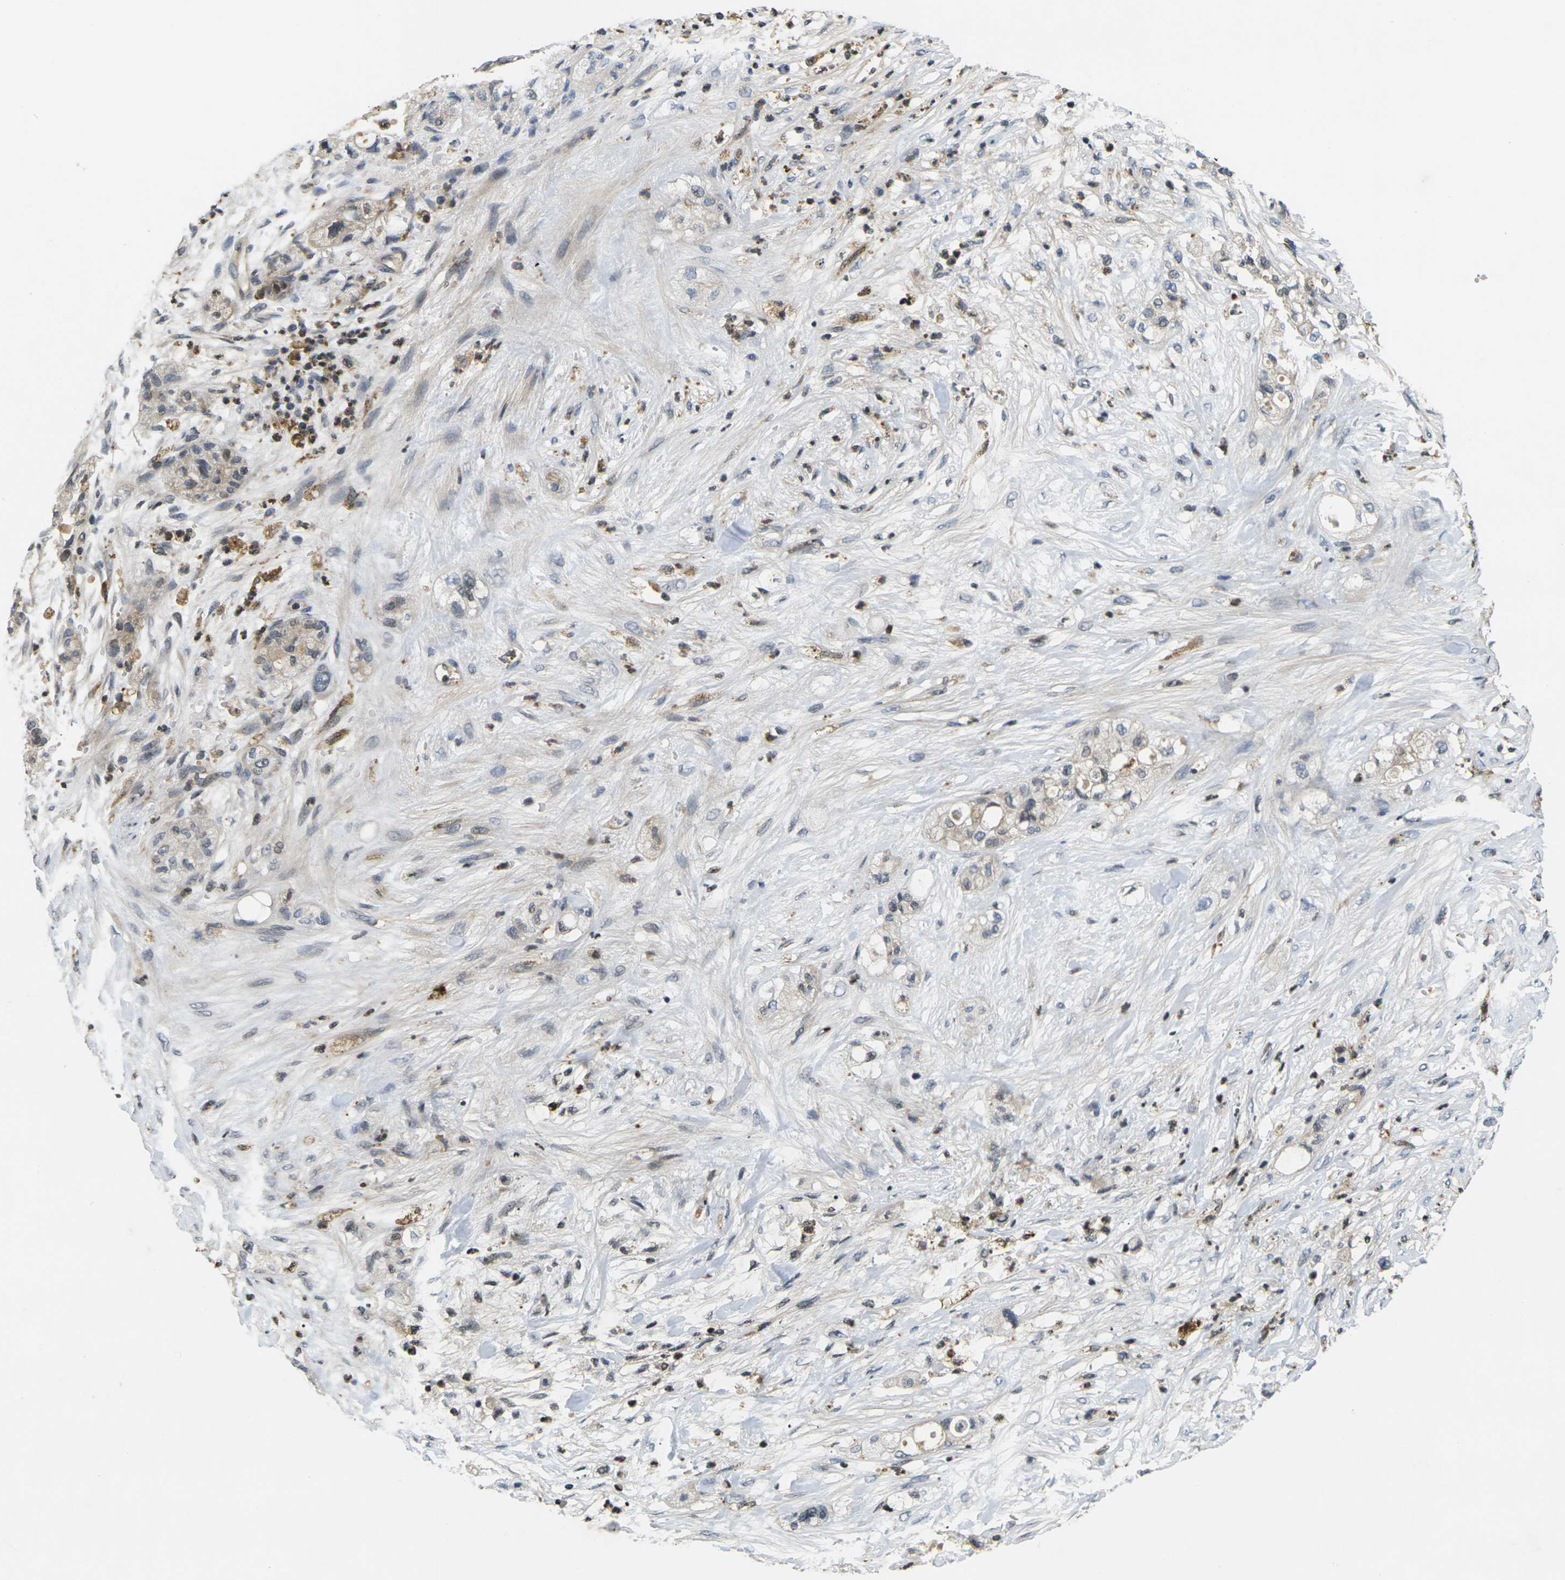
{"staining": {"intensity": "weak", "quantity": "<25%", "location": "cytoplasmic/membranous"}, "tissue": "pancreatic cancer", "cell_type": "Tumor cells", "image_type": "cancer", "snomed": [{"axis": "morphology", "description": "Adenocarcinoma, NOS"}, {"axis": "topography", "description": "Pancreas"}], "caption": "Tumor cells show no significant protein staining in pancreatic adenocarcinoma. Brightfield microscopy of immunohistochemistry stained with DAB (3,3'-diaminobenzidine) (brown) and hematoxylin (blue), captured at high magnification.", "gene": "C1QC", "patient": {"sex": "female", "age": 78}}